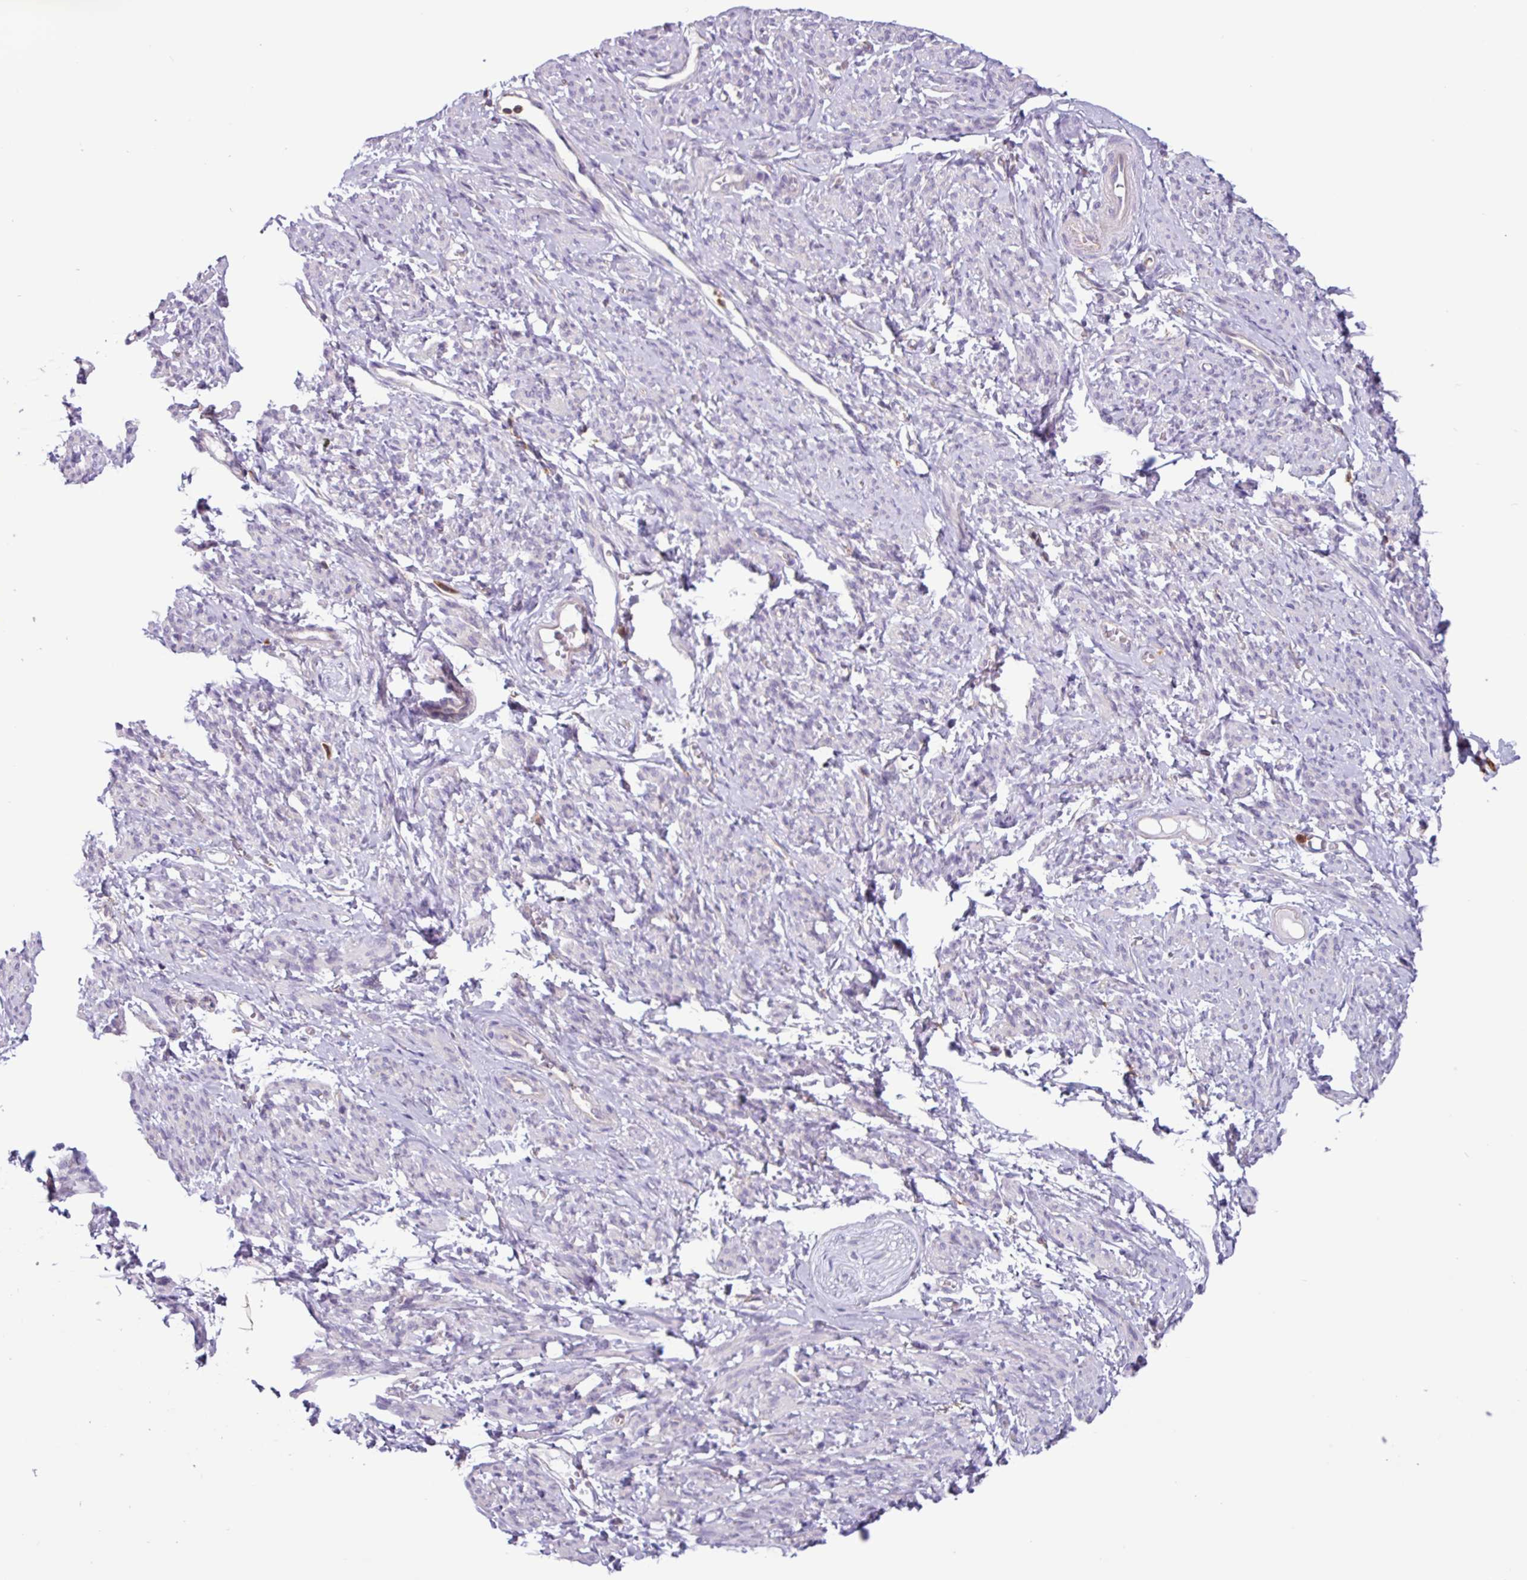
{"staining": {"intensity": "negative", "quantity": "none", "location": "none"}, "tissue": "smooth muscle", "cell_type": "Smooth muscle cells", "image_type": "normal", "snomed": [{"axis": "morphology", "description": "Normal tissue, NOS"}, {"axis": "topography", "description": "Smooth muscle"}], "caption": "Immunohistochemistry (IHC) histopathology image of normal smooth muscle: smooth muscle stained with DAB shows no significant protein expression in smooth muscle cells. (Immunohistochemistry (IHC), brightfield microscopy, high magnification).", "gene": "ACTR3B", "patient": {"sex": "female", "age": 65}}